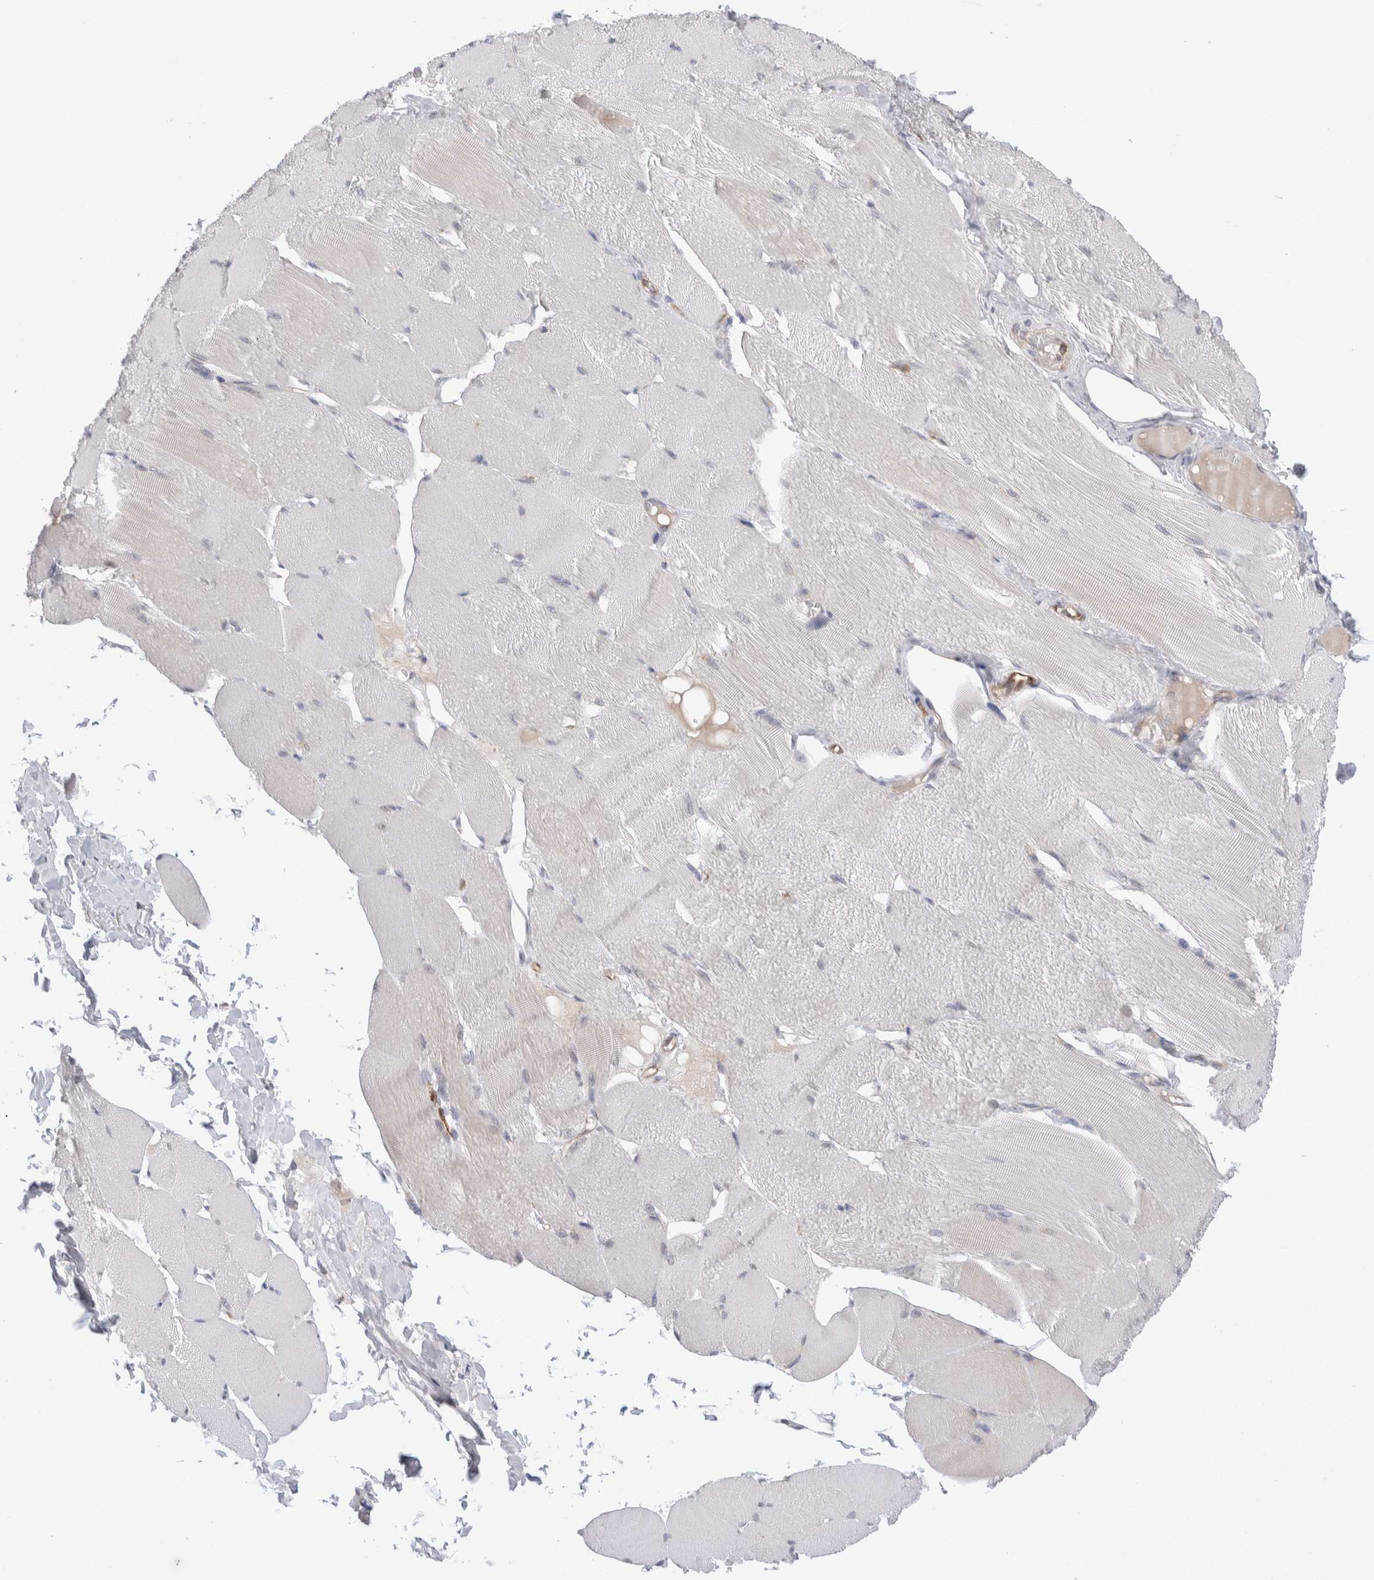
{"staining": {"intensity": "weak", "quantity": "25%-75%", "location": "cytoplasmic/membranous"}, "tissue": "skeletal muscle", "cell_type": "Myocytes", "image_type": "normal", "snomed": [{"axis": "morphology", "description": "Normal tissue, NOS"}, {"axis": "topography", "description": "Skin"}, {"axis": "topography", "description": "Skeletal muscle"}], "caption": "Immunohistochemistry (IHC) (DAB (3,3'-diaminobenzidine)) staining of unremarkable skeletal muscle demonstrates weak cytoplasmic/membranous protein staining in about 25%-75% of myocytes. (DAB IHC with brightfield microscopy, high magnification).", "gene": "C1orf112", "patient": {"sex": "male", "age": 83}}